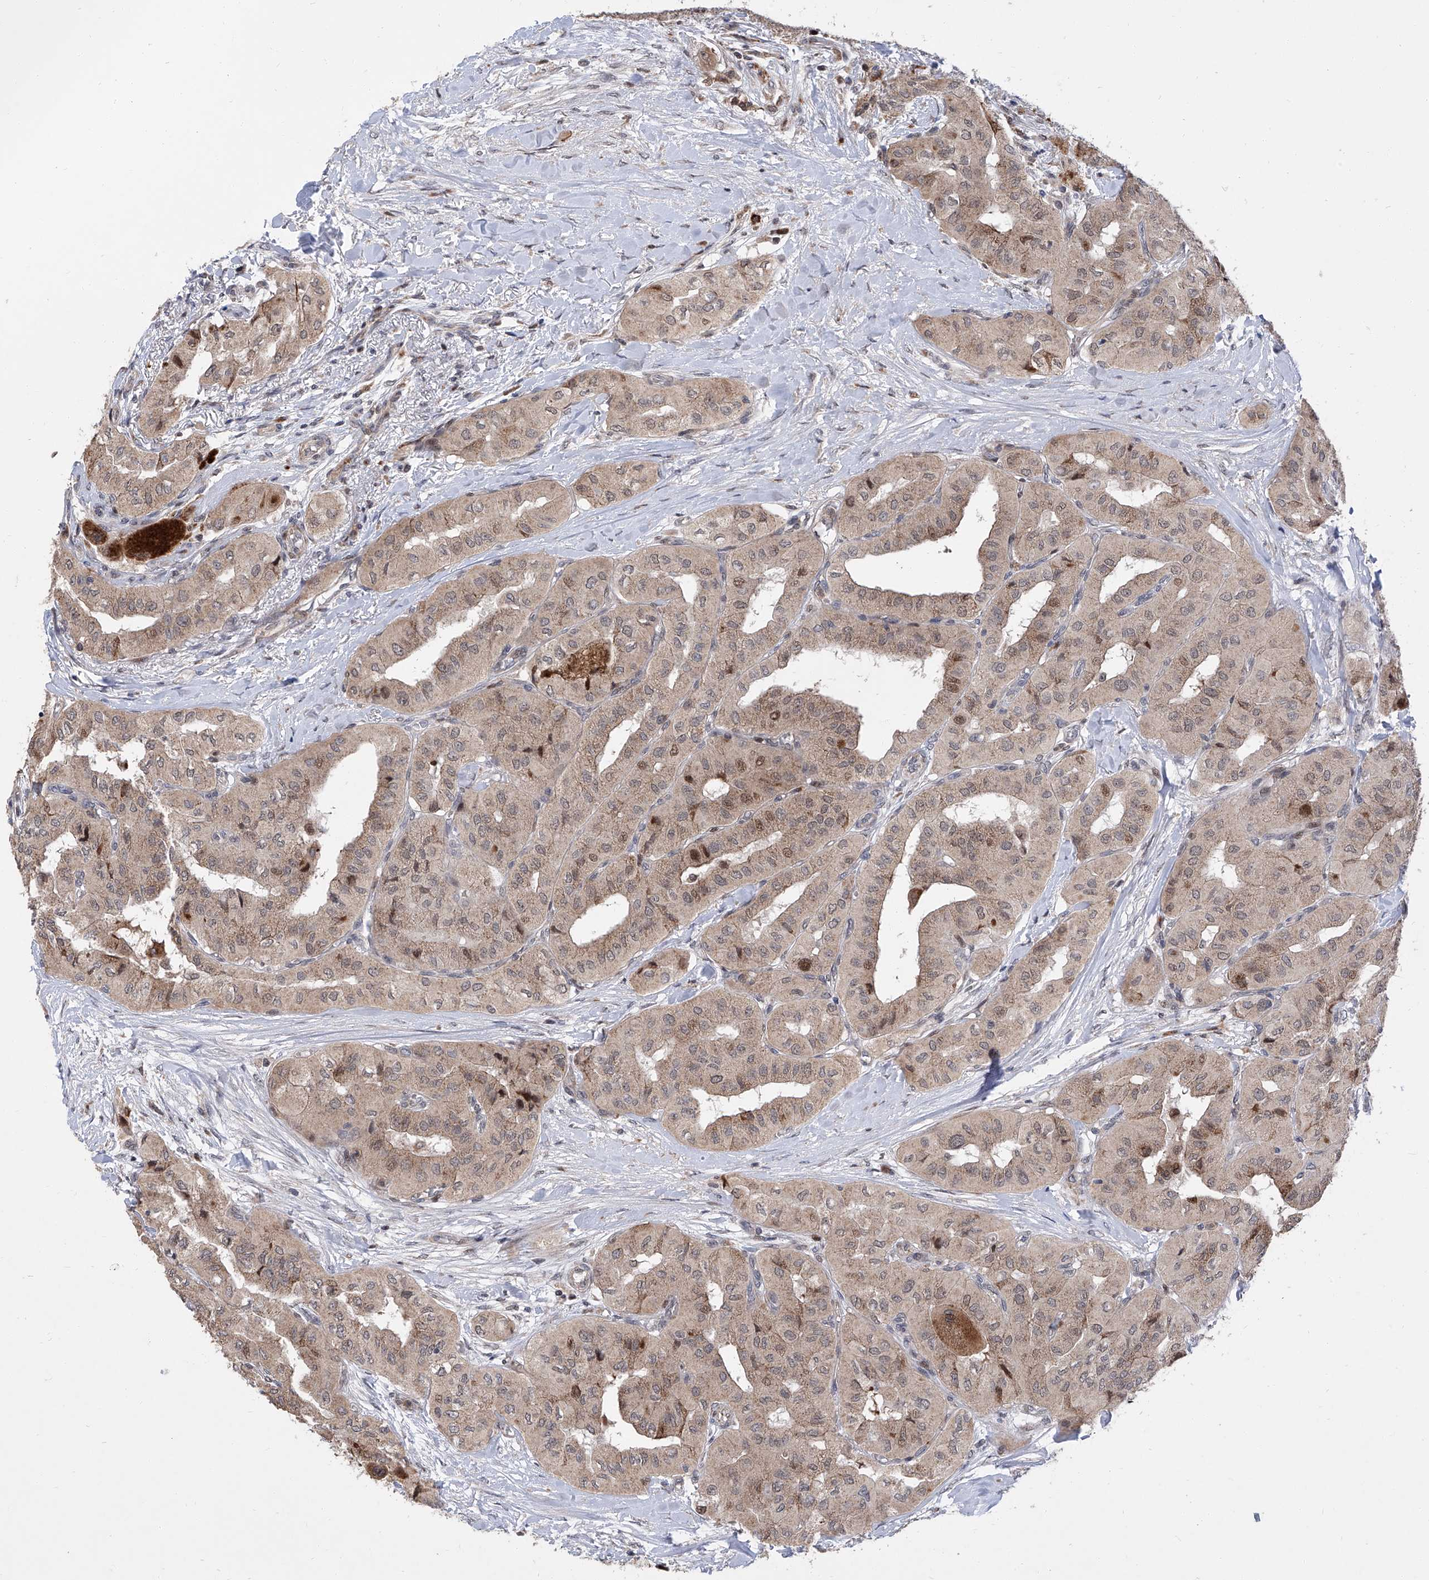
{"staining": {"intensity": "weak", "quantity": ">75%", "location": "cytoplasmic/membranous,nuclear"}, "tissue": "thyroid cancer", "cell_type": "Tumor cells", "image_type": "cancer", "snomed": [{"axis": "morphology", "description": "Papillary adenocarcinoma, NOS"}, {"axis": "topography", "description": "Thyroid gland"}], "caption": "Immunohistochemistry of thyroid cancer demonstrates low levels of weak cytoplasmic/membranous and nuclear staining in about >75% of tumor cells.", "gene": "FARP2", "patient": {"sex": "female", "age": 59}}